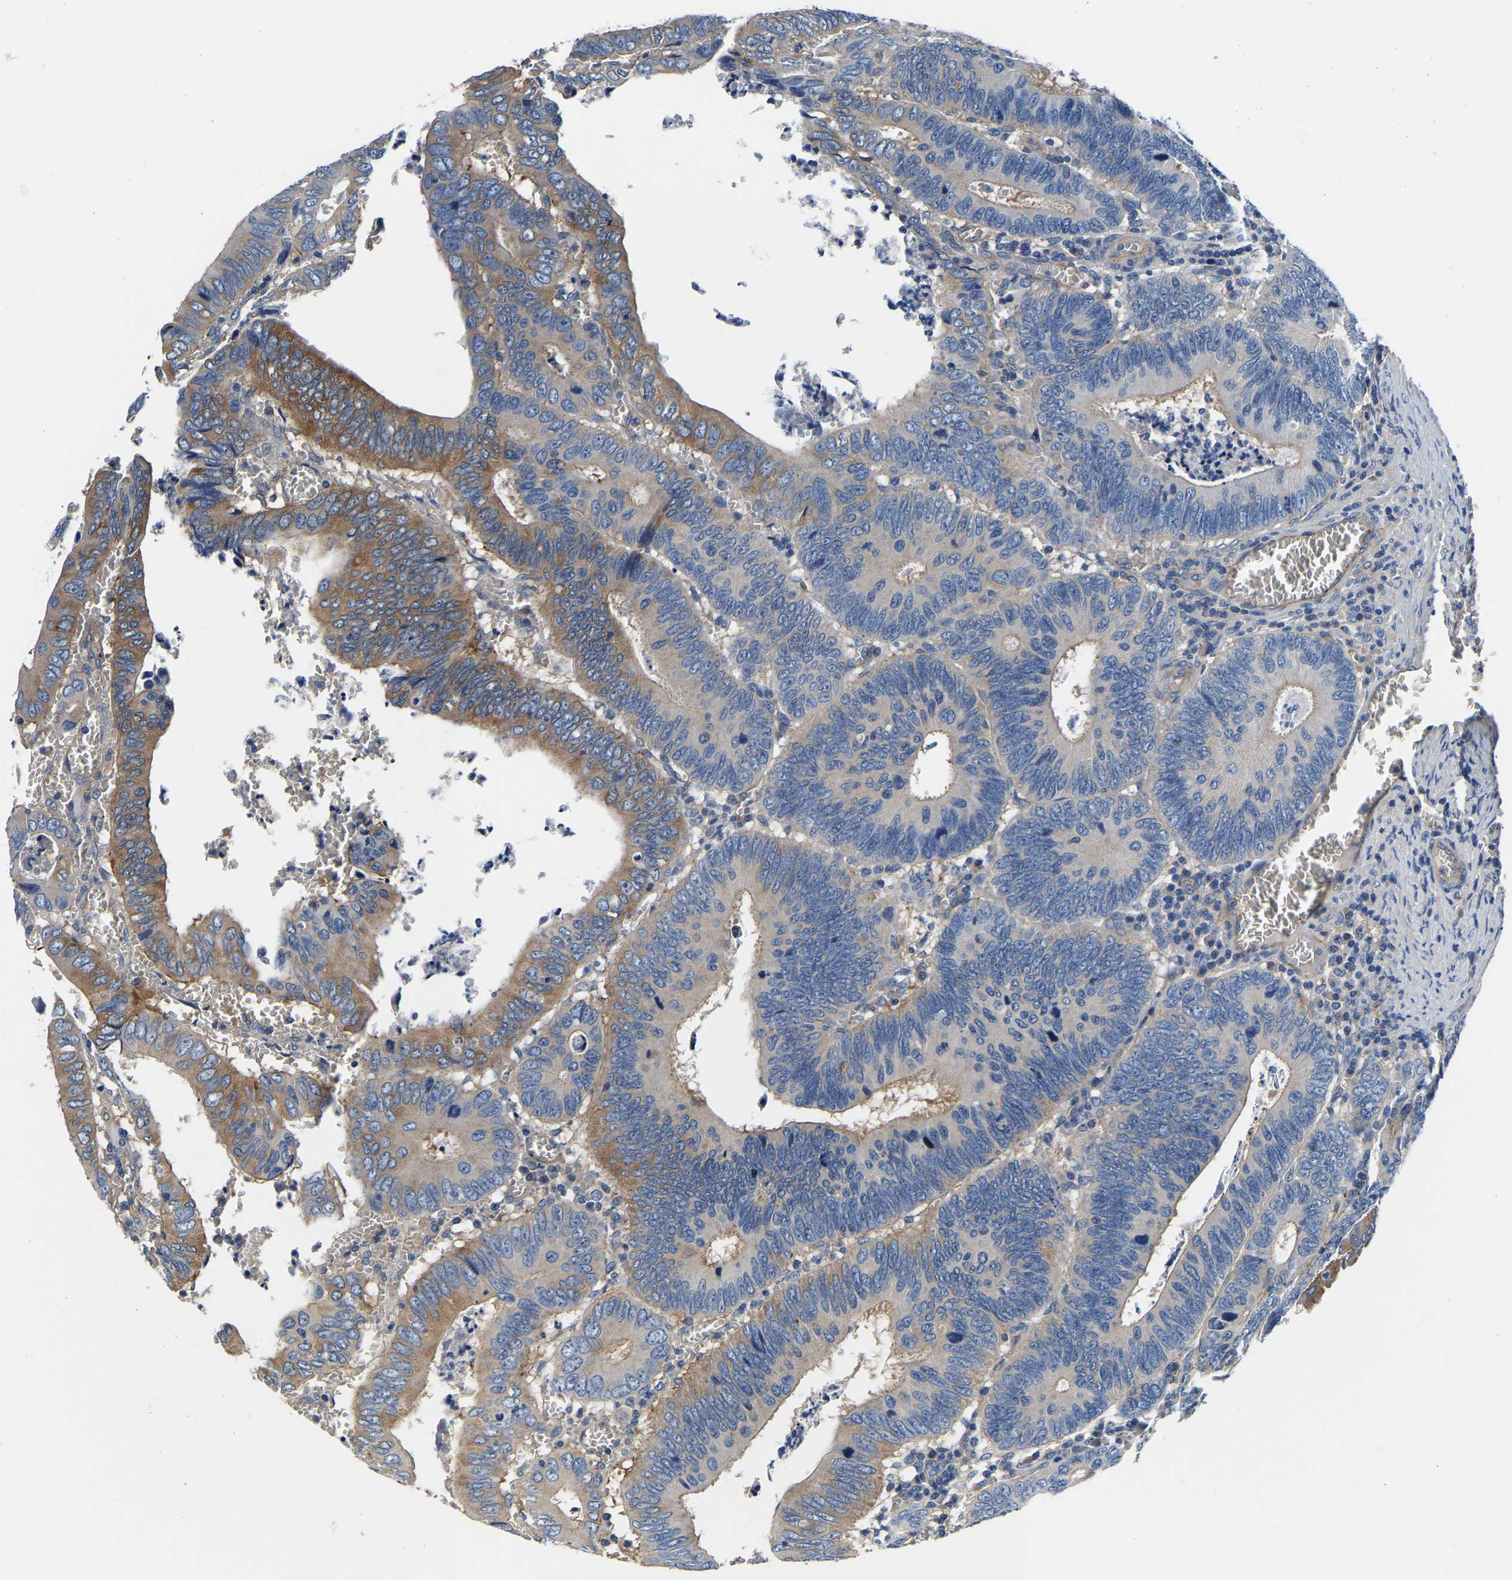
{"staining": {"intensity": "moderate", "quantity": "<25%", "location": "cytoplasmic/membranous"}, "tissue": "colorectal cancer", "cell_type": "Tumor cells", "image_type": "cancer", "snomed": [{"axis": "morphology", "description": "Inflammation, NOS"}, {"axis": "morphology", "description": "Adenocarcinoma, NOS"}, {"axis": "topography", "description": "Colon"}], "caption": "Colorectal adenocarcinoma stained with DAB immunohistochemistry (IHC) exhibits low levels of moderate cytoplasmic/membranous positivity in about <25% of tumor cells. The staining is performed using DAB (3,3'-diaminobenzidine) brown chromogen to label protein expression. The nuclei are counter-stained blue using hematoxylin.", "gene": "SH3GLB1", "patient": {"sex": "male", "age": 72}}